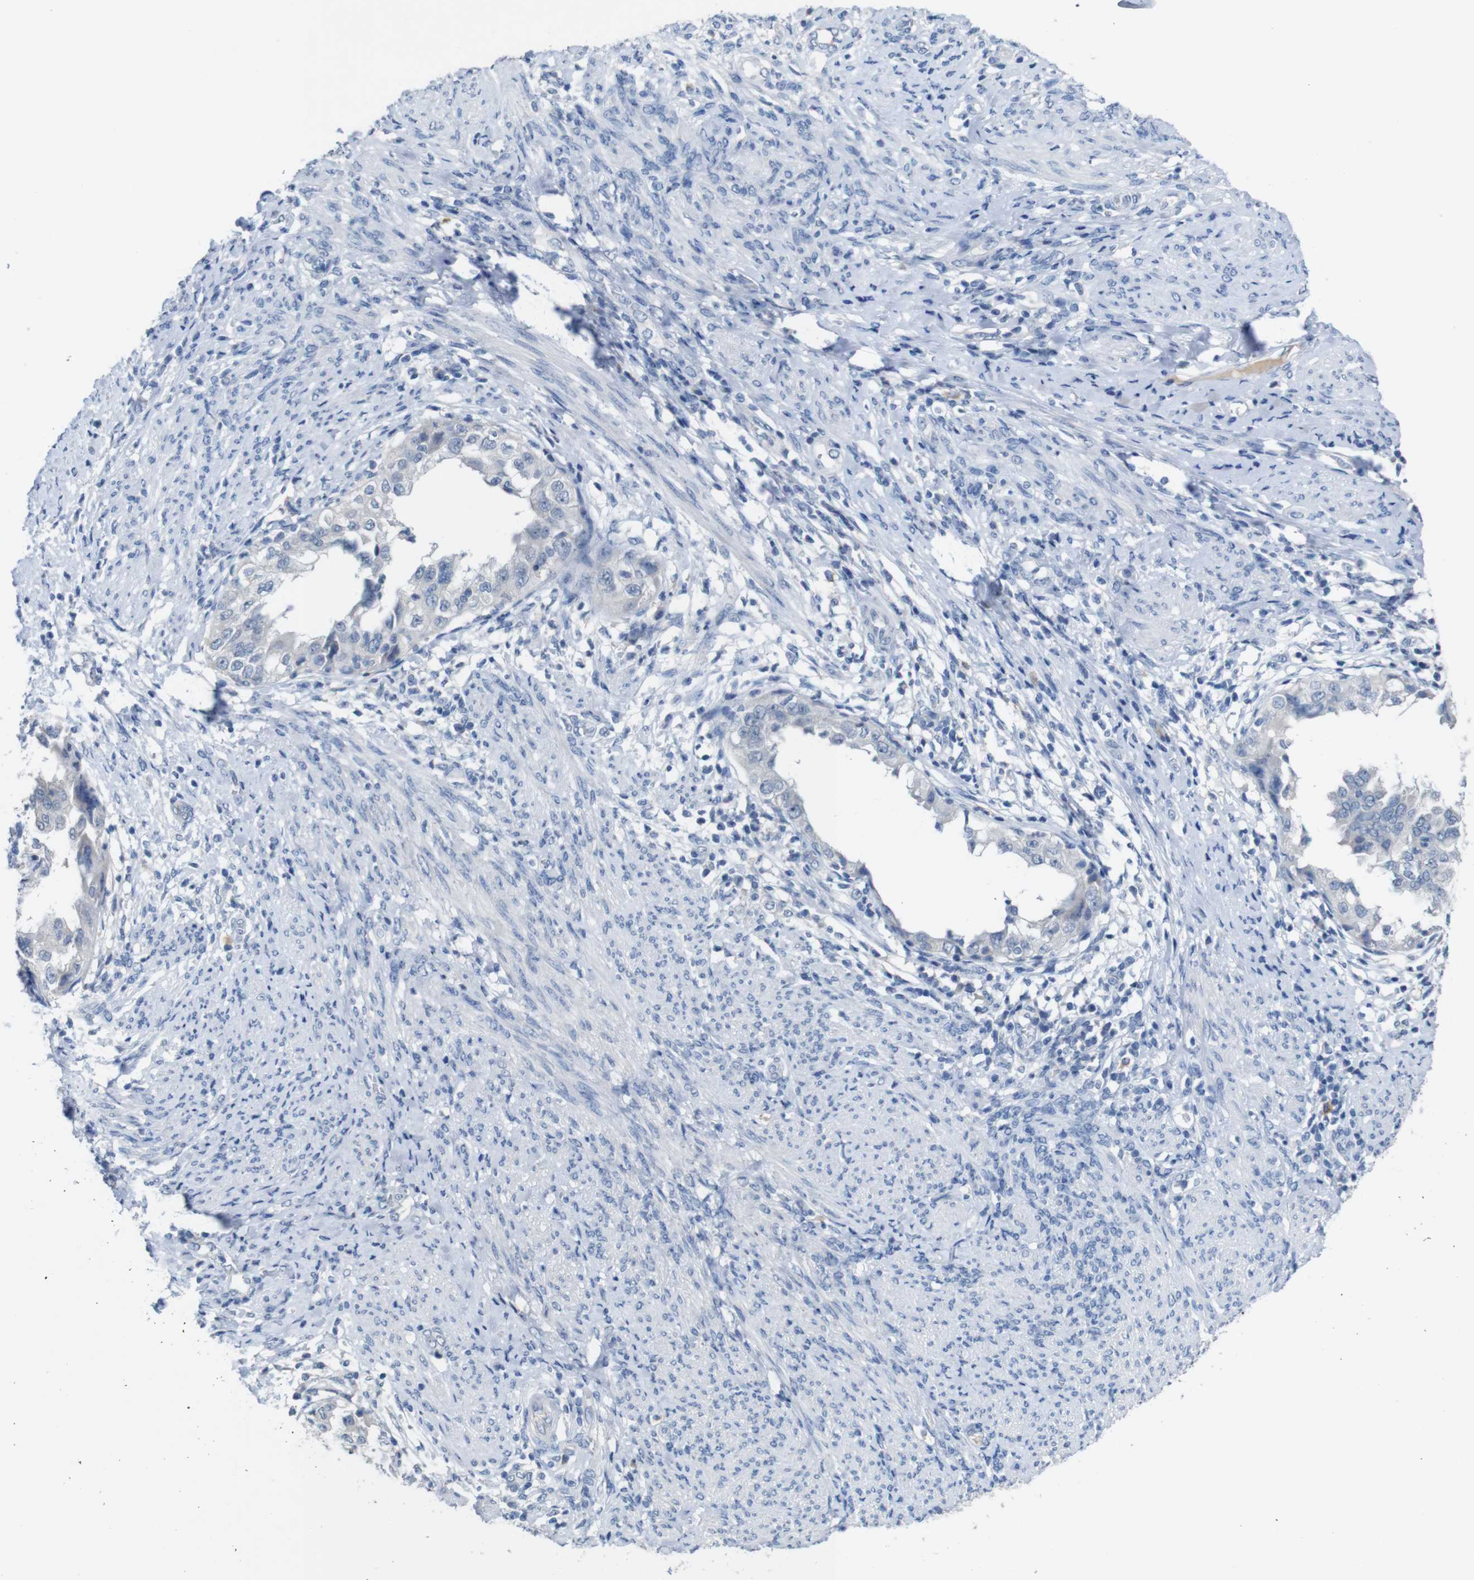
{"staining": {"intensity": "negative", "quantity": "none", "location": "none"}, "tissue": "endometrial cancer", "cell_type": "Tumor cells", "image_type": "cancer", "snomed": [{"axis": "morphology", "description": "Adenocarcinoma, NOS"}, {"axis": "topography", "description": "Endometrium"}], "caption": "Protein analysis of endometrial adenocarcinoma demonstrates no significant expression in tumor cells. The staining is performed using DAB brown chromogen with nuclei counter-stained in using hematoxylin.", "gene": "SLC2A8", "patient": {"sex": "female", "age": 85}}